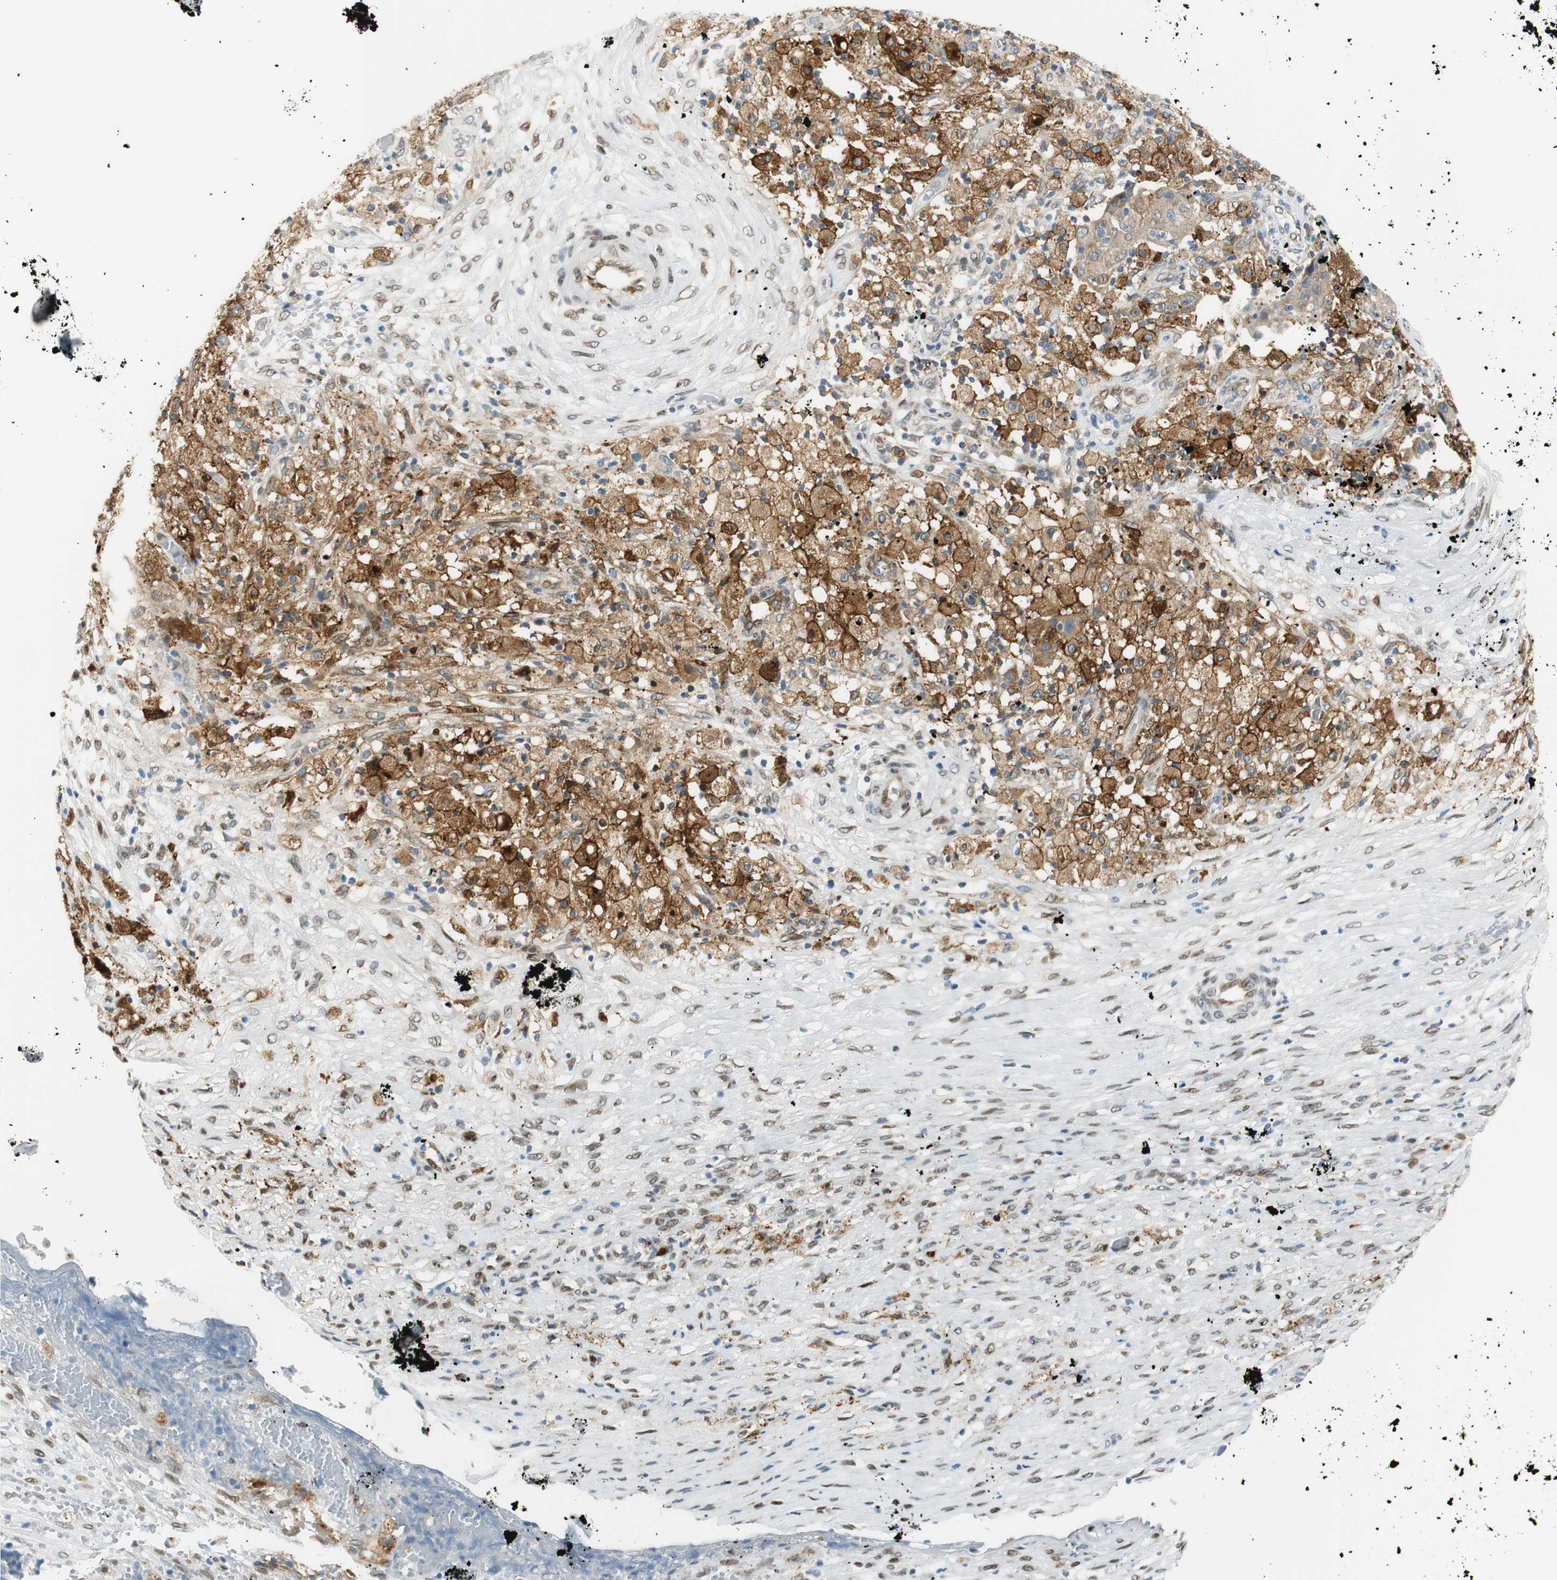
{"staining": {"intensity": "moderate", "quantity": ">75%", "location": "cytoplasmic/membranous"}, "tissue": "ovarian cancer", "cell_type": "Tumor cells", "image_type": "cancer", "snomed": [{"axis": "morphology", "description": "Carcinoma, endometroid"}, {"axis": "topography", "description": "Ovary"}], "caption": "Immunohistochemical staining of human endometroid carcinoma (ovarian) reveals moderate cytoplasmic/membranous protein staining in about >75% of tumor cells.", "gene": "TMEM260", "patient": {"sex": "female", "age": 42}}